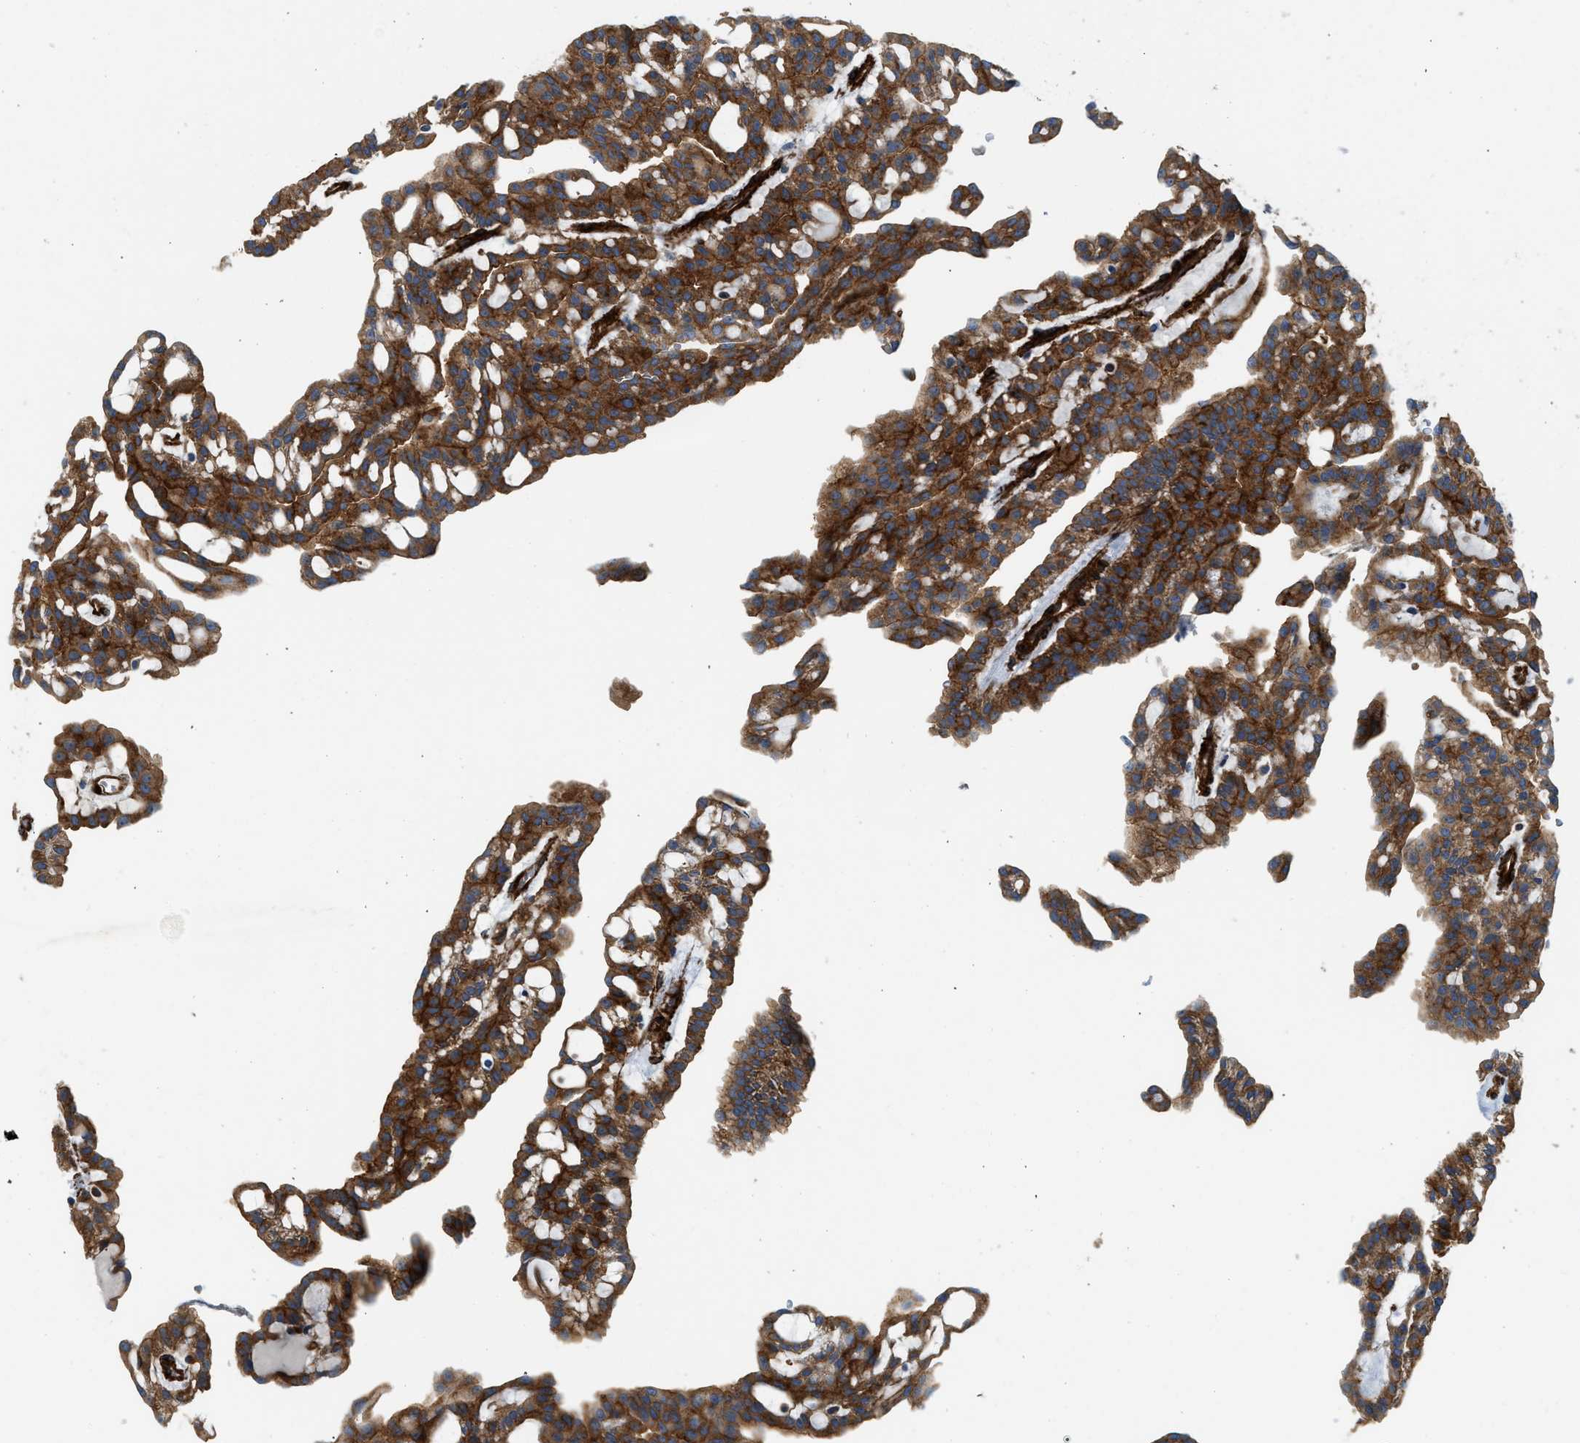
{"staining": {"intensity": "strong", "quantity": ">75%", "location": "cytoplasmic/membranous"}, "tissue": "renal cancer", "cell_type": "Tumor cells", "image_type": "cancer", "snomed": [{"axis": "morphology", "description": "Adenocarcinoma, NOS"}, {"axis": "topography", "description": "Kidney"}], "caption": "IHC (DAB) staining of human renal cancer demonstrates strong cytoplasmic/membranous protein positivity in approximately >75% of tumor cells.", "gene": "HIP1", "patient": {"sex": "male", "age": 63}}